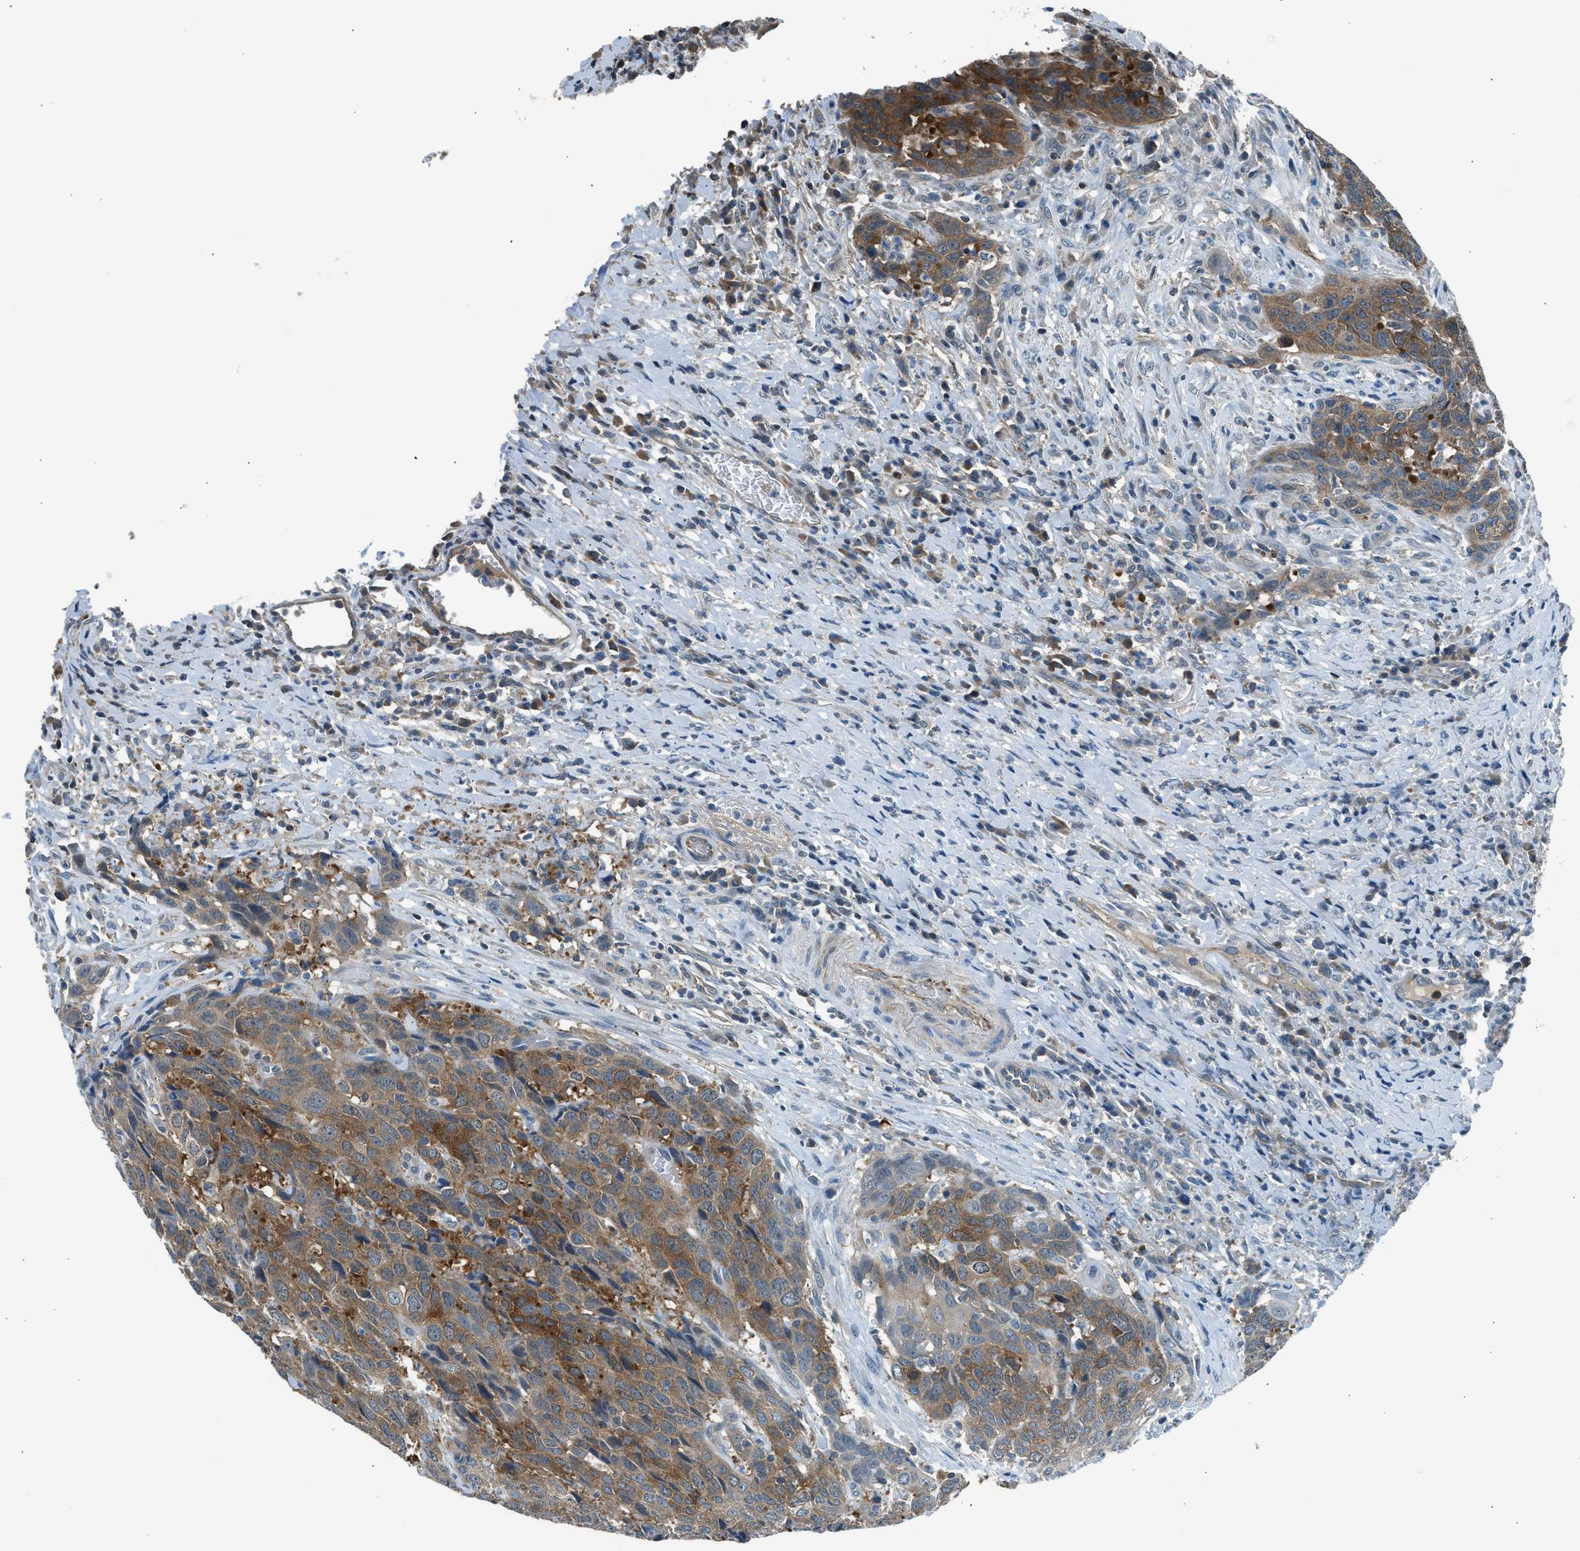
{"staining": {"intensity": "moderate", "quantity": ">75%", "location": "cytoplasmic/membranous"}, "tissue": "head and neck cancer", "cell_type": "Tumor cells", "image_type": "cancer", "snomed": [{"axis": "morphology", "description": "Squamous cell carcinoma, NOS"}, {"axis": "topography", "description": "Head-Neck"}], "caption": "The image reveals immunohistochemical staining of squamous cell carcinoma (head and neck). There is moderate cytoplasmic/membranous positivity is seen in approximately >75% of tumor cells.", "gene": "LMLN", "patient": {"sex": "male", "age": 66}}